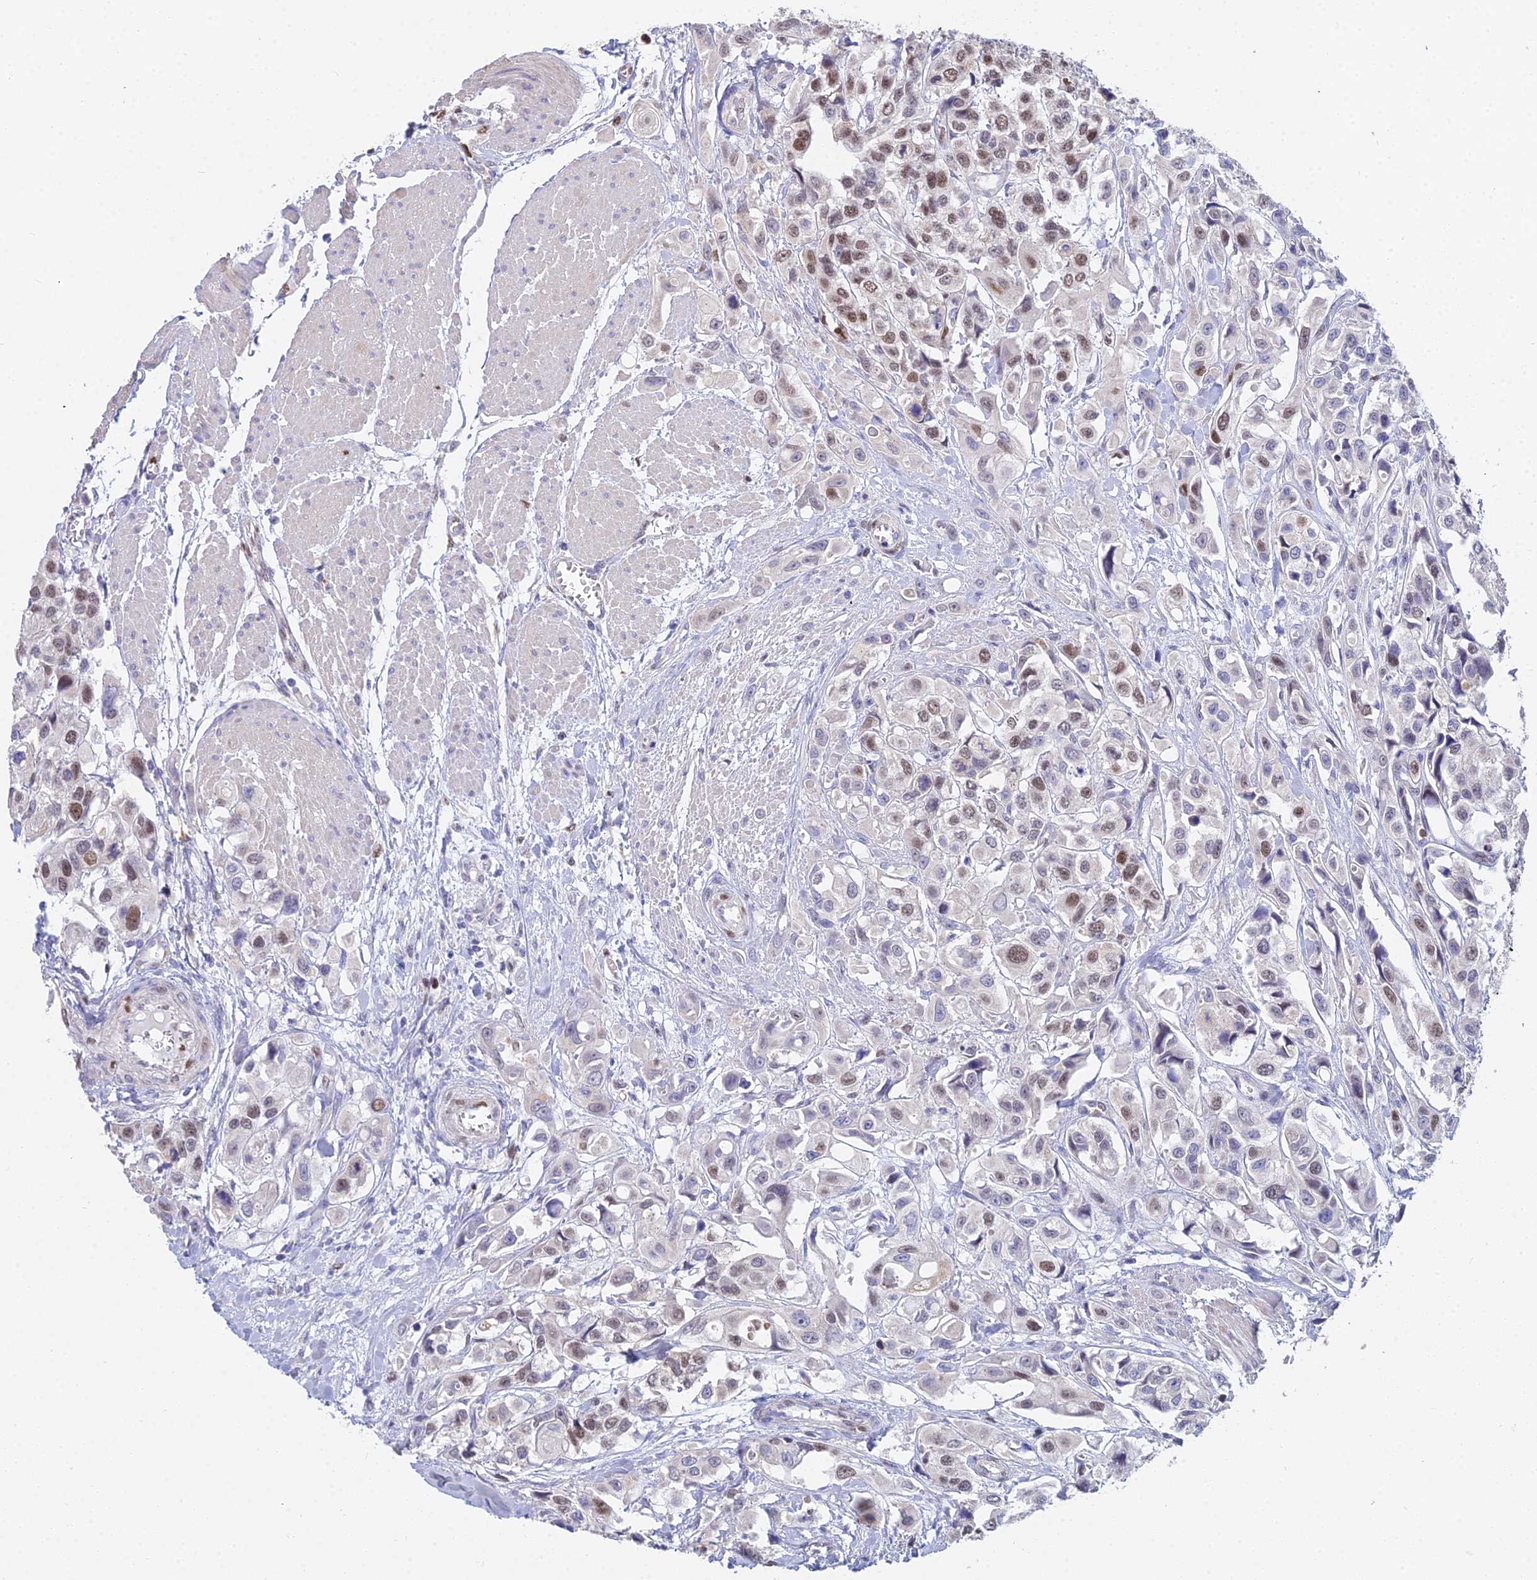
{"staining": {"intensity": "moderate", "quantity": "25%-75%", "location": "nuclear"}, "tissue": "urothelial cancer", "cell_type": "Tumor cells", "image_type": "cancer", "snomed": [{"axis": "morphology", "description": "Urothelial carcinoma, High grade"}, {"axis": "topography", "description": "Urinary bladder"}], "caption": "A micrograph of human high-grade urothelial carcinoma stained for a protein displays moderate nuclear brown staining in tumor cells.", "gene": "MCM2", "patient": {"sex": "male", "age": 67}}